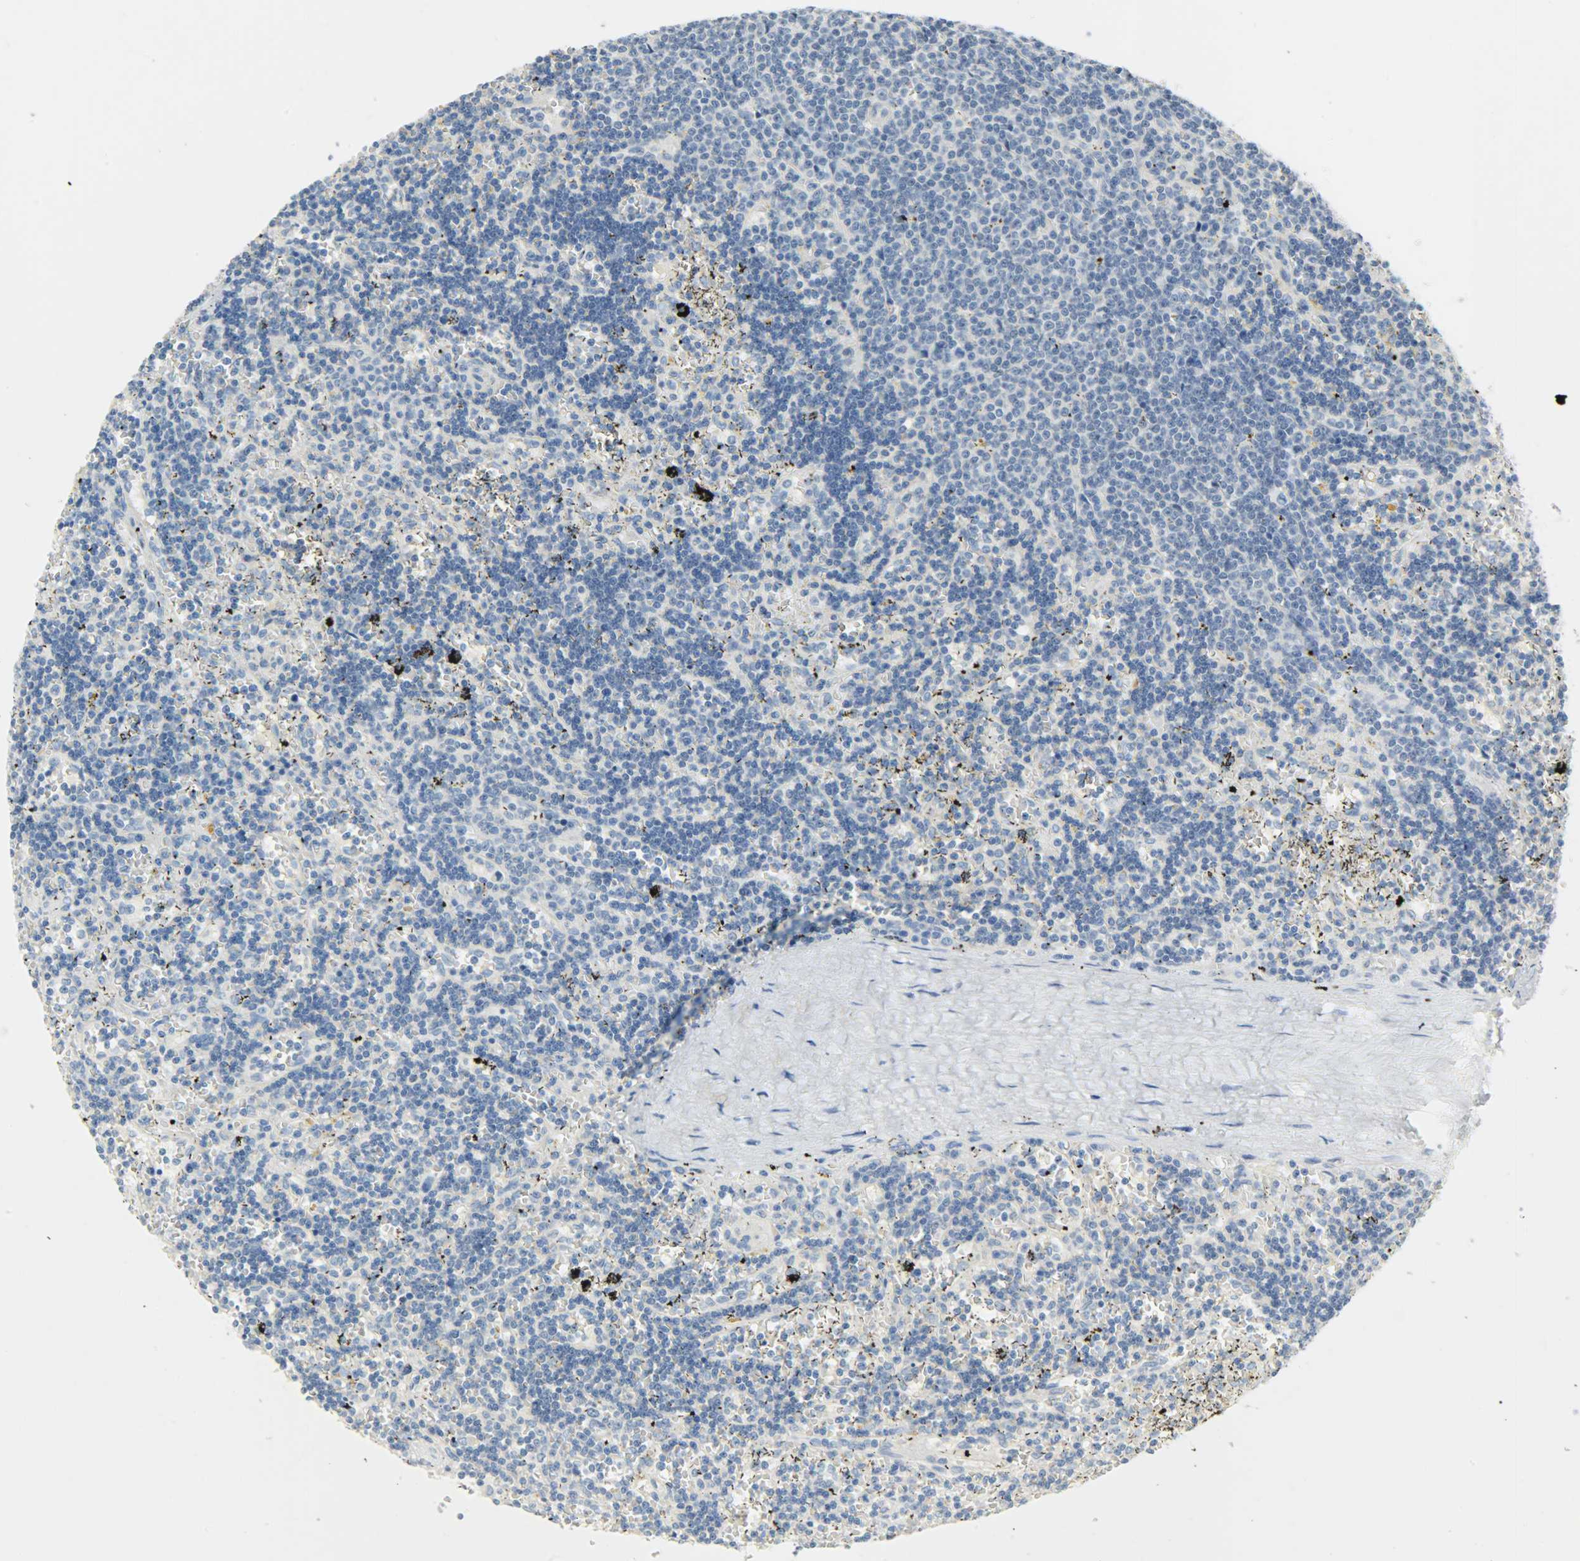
{"staining": {"intensity": "negative", "quantity": "none", "location": "none"}, "tissue": "lymphoma", "cell_type": "Tumor cells", "image_type": "cancer", "snomed": [{"axis": "morphology", "description": "Malignant lymphoma, non-Hodgkin's type, Low grade"}, {"axis": "topography", "description": "Spleen"}], "caption": "A high-resolution histopathology image shows IHC staining of lymphoma, which displays no significant positivity in tumor cells.", "gene": "PROM1", "patient": {"sex": "male", "age": 60}}